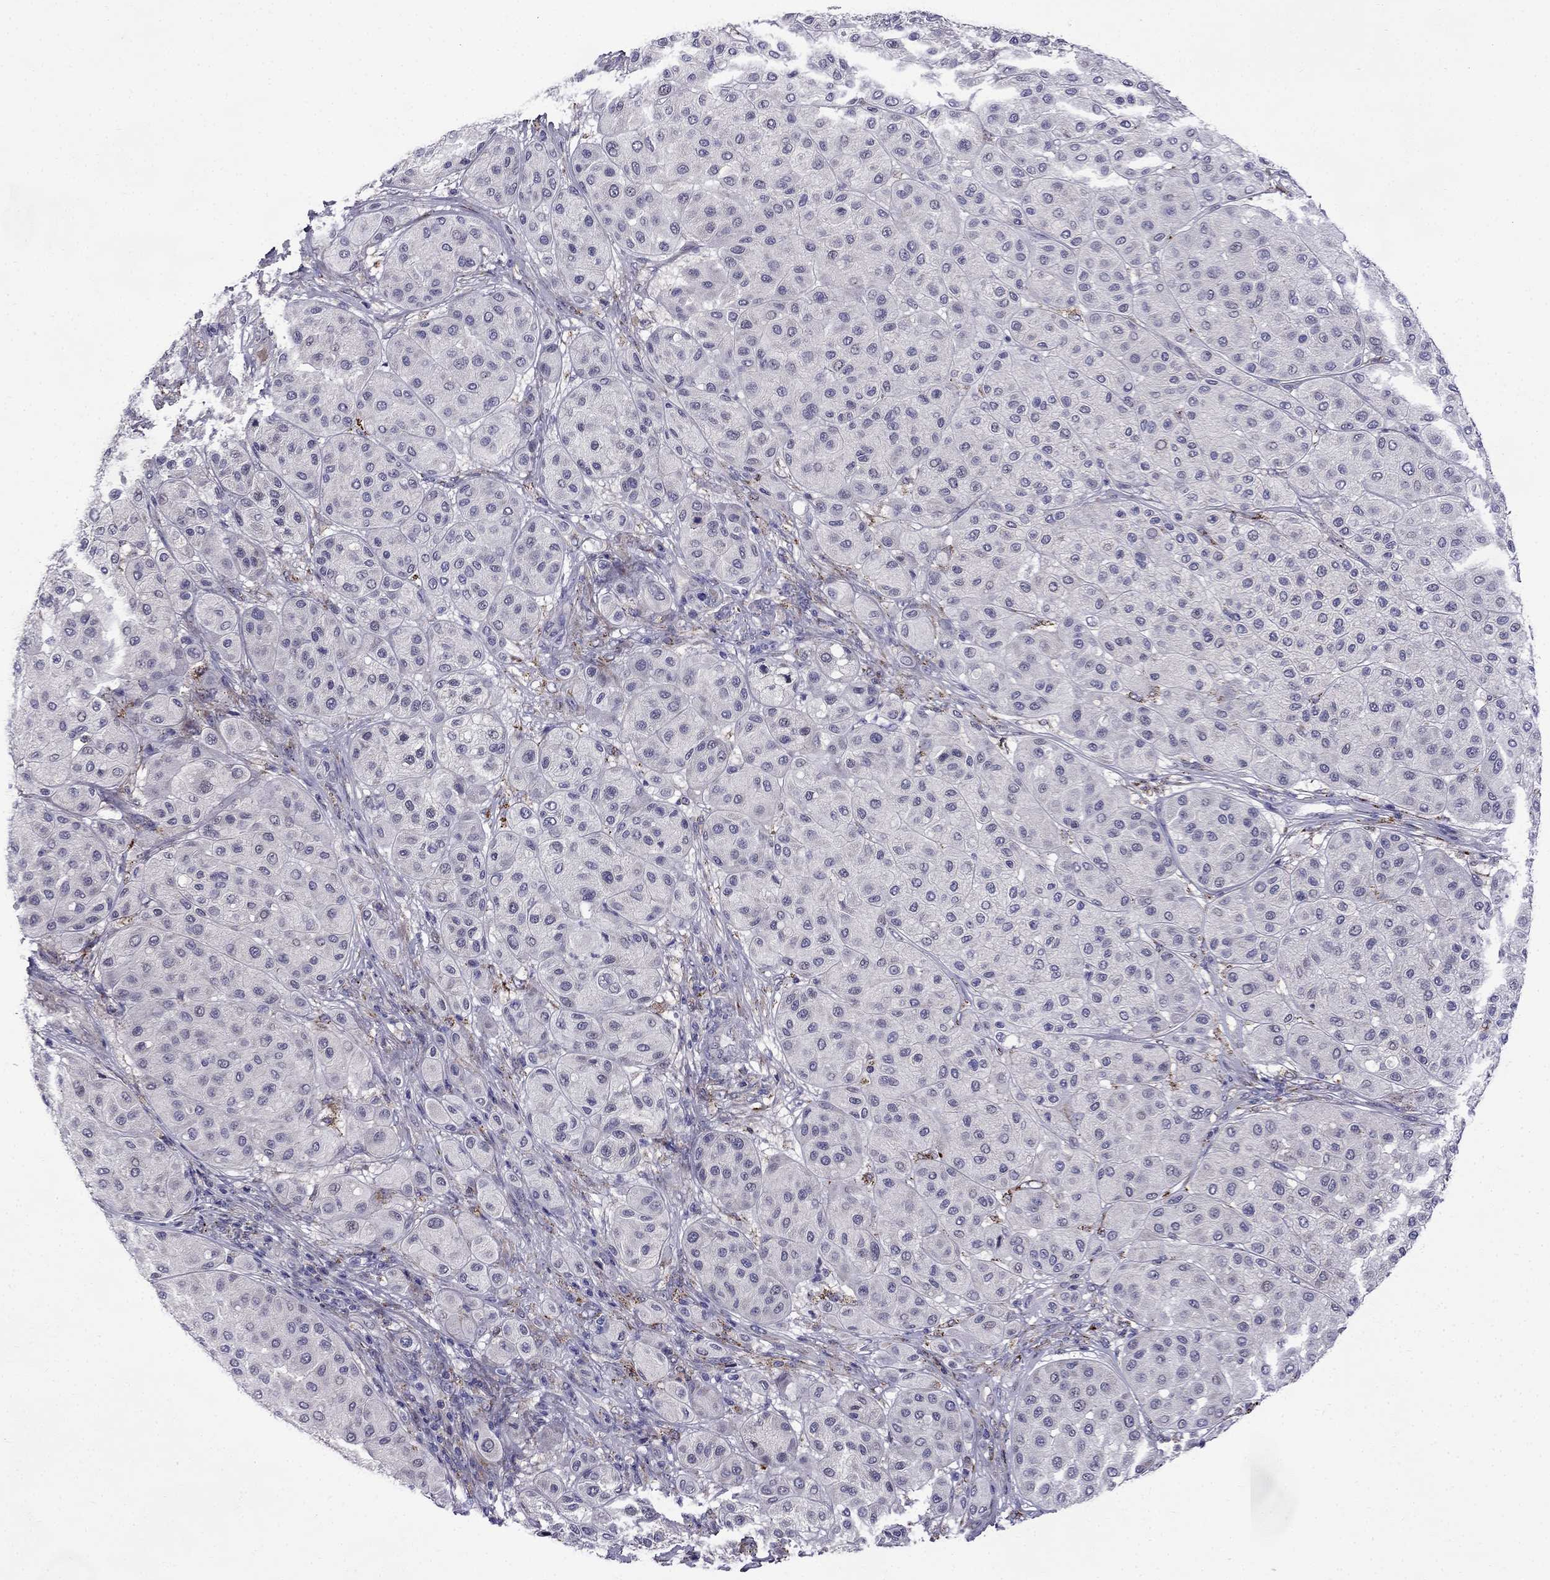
{"staining": {"intensity": "negative", "quantity": "none", "location": "none"}, "tissue": "melanoma", "cell_type": "Tumor cells", "image_type": "cancer", "snomed": [{"axis": "morphology", "description": "Malignant melanoma, Metastatic site"}, {"axis": "topography", "description": "Smooth muscle"}], "caption": "Tumor cells show no significant expression in melanoma.", "gene": "PI16", "patient": {"sex": "male", "age": 41}}